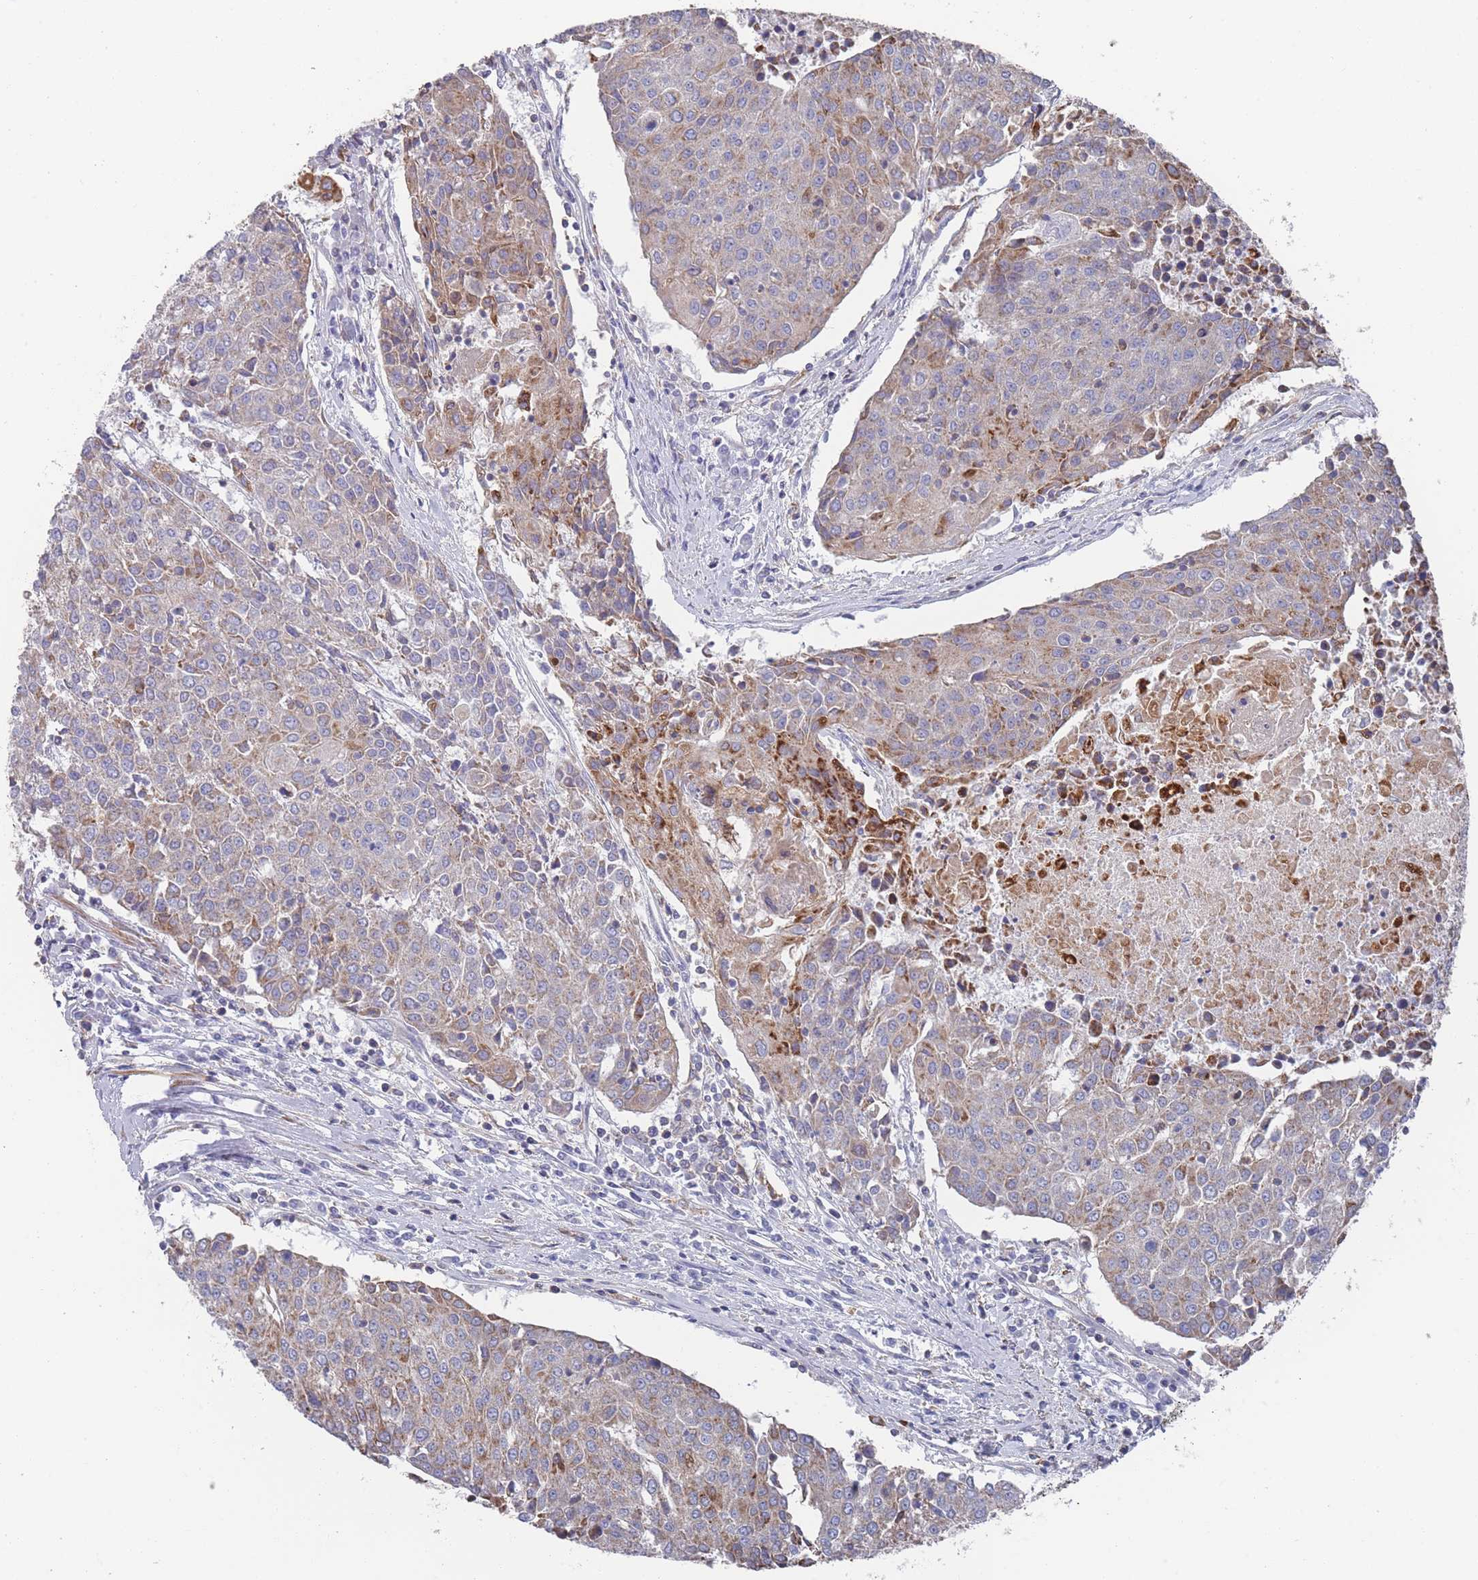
{"staining": {"intensity": "moderate", "quantity": "<25%", "location": "cytoplasmic/membranous"}, "tissue": "urothelial cancer", "cell_type": "Tumor cells", "image_type": "cancer", "snomed": [{"axis": "morphology", "description": "Urothelial carcinoma, High grade"}, {"axis": "topography", "description": "Urinary bladder"}], "caption": "The image exhibits a brown stain indicating the presence of a protein in the cytoplasmic/membranous of tumor cells in urothelial cancer. The protein of interest is shown in brown color, while the nuclei are stained blue.", "gene": "SCCPDH", "patient": {"sex": "female", "age": 85}}